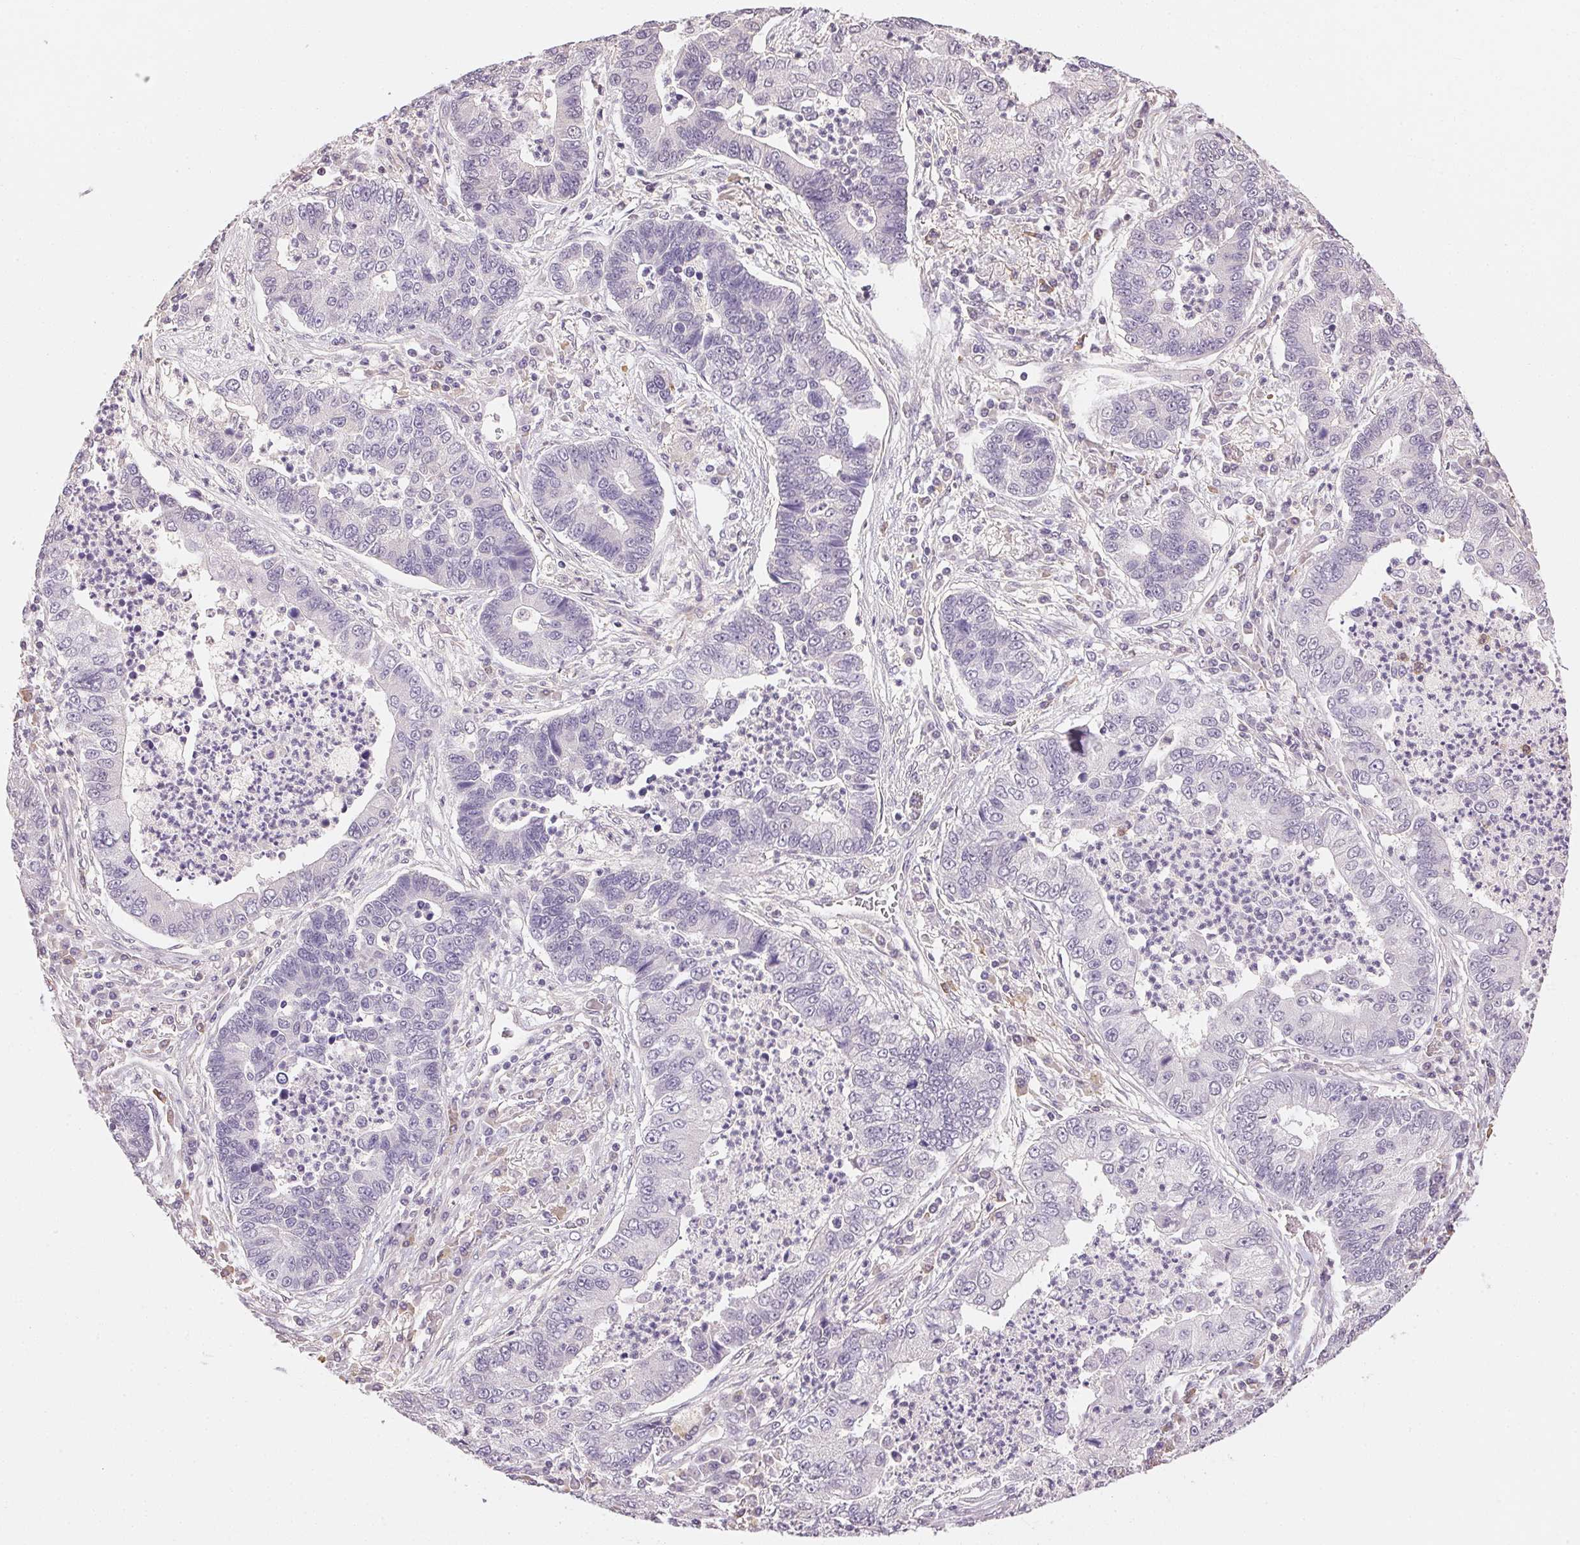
{"staining": {"intensity": "negative", "quantity": "none", "location": "none"}, "tissue": "lung cancer", "cell_type": "Tumor cells", "image_type": "cancer", "snomed": [{"axis": "morphology", "description": "Adenocarcinoma, NOS"}, {"axis": "topography", "description": "Lung"}], "caption": "A histopathology image of lung cancer stained for a protein displays no brown staining in tumor cells.", "gene": "FNDC4", "patient": {"sex": "female", "age": 57}}